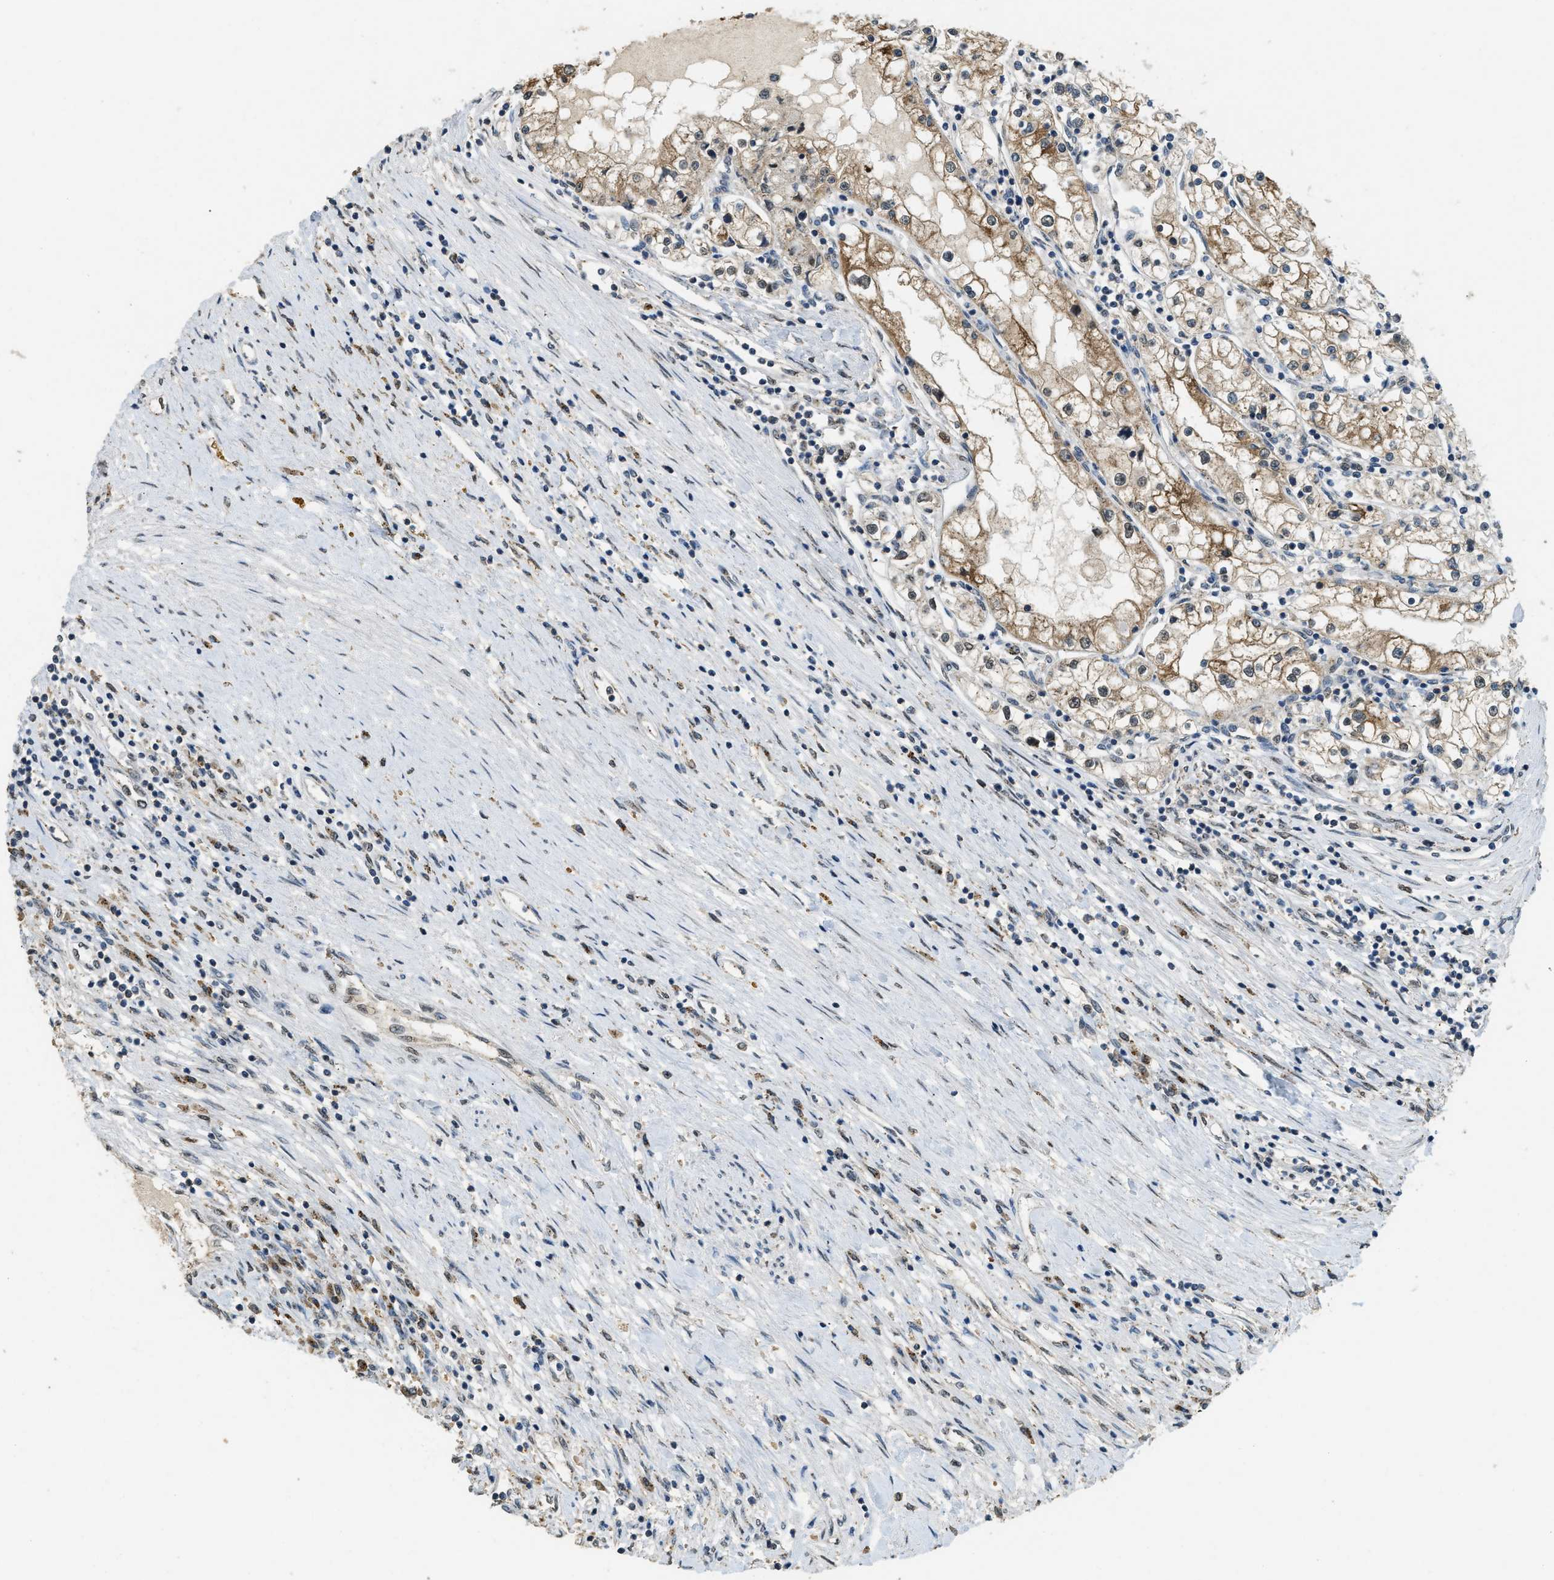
{"staining": {"intensity": "moderate", "quantity": ">75%", "location": "cytoplasmic/membranous,nuclear"}, "tissue": "renal cancer", "cell_type": "Tumor cells", "image_type": "cancer", "snomed": [{"axis": "morphology", "description": "Adenocarcinoma, NOS"}, {"axis": "topography", "description": "Kidney"}], "caption": "IHC histopathology image of neoplastic tissue: human renal adenocarcinoma stained using immunohistochemistry (IHC) demonstrates medium levels of moderate protein expression localized specifically in the cytoplasmic/membranous and nuclear of tumor cells, appearing as a cytoplasmic/membranous and nuclear brown color.", "gene": "IPO7", "patient": {"sex": "male", "age": 68}}